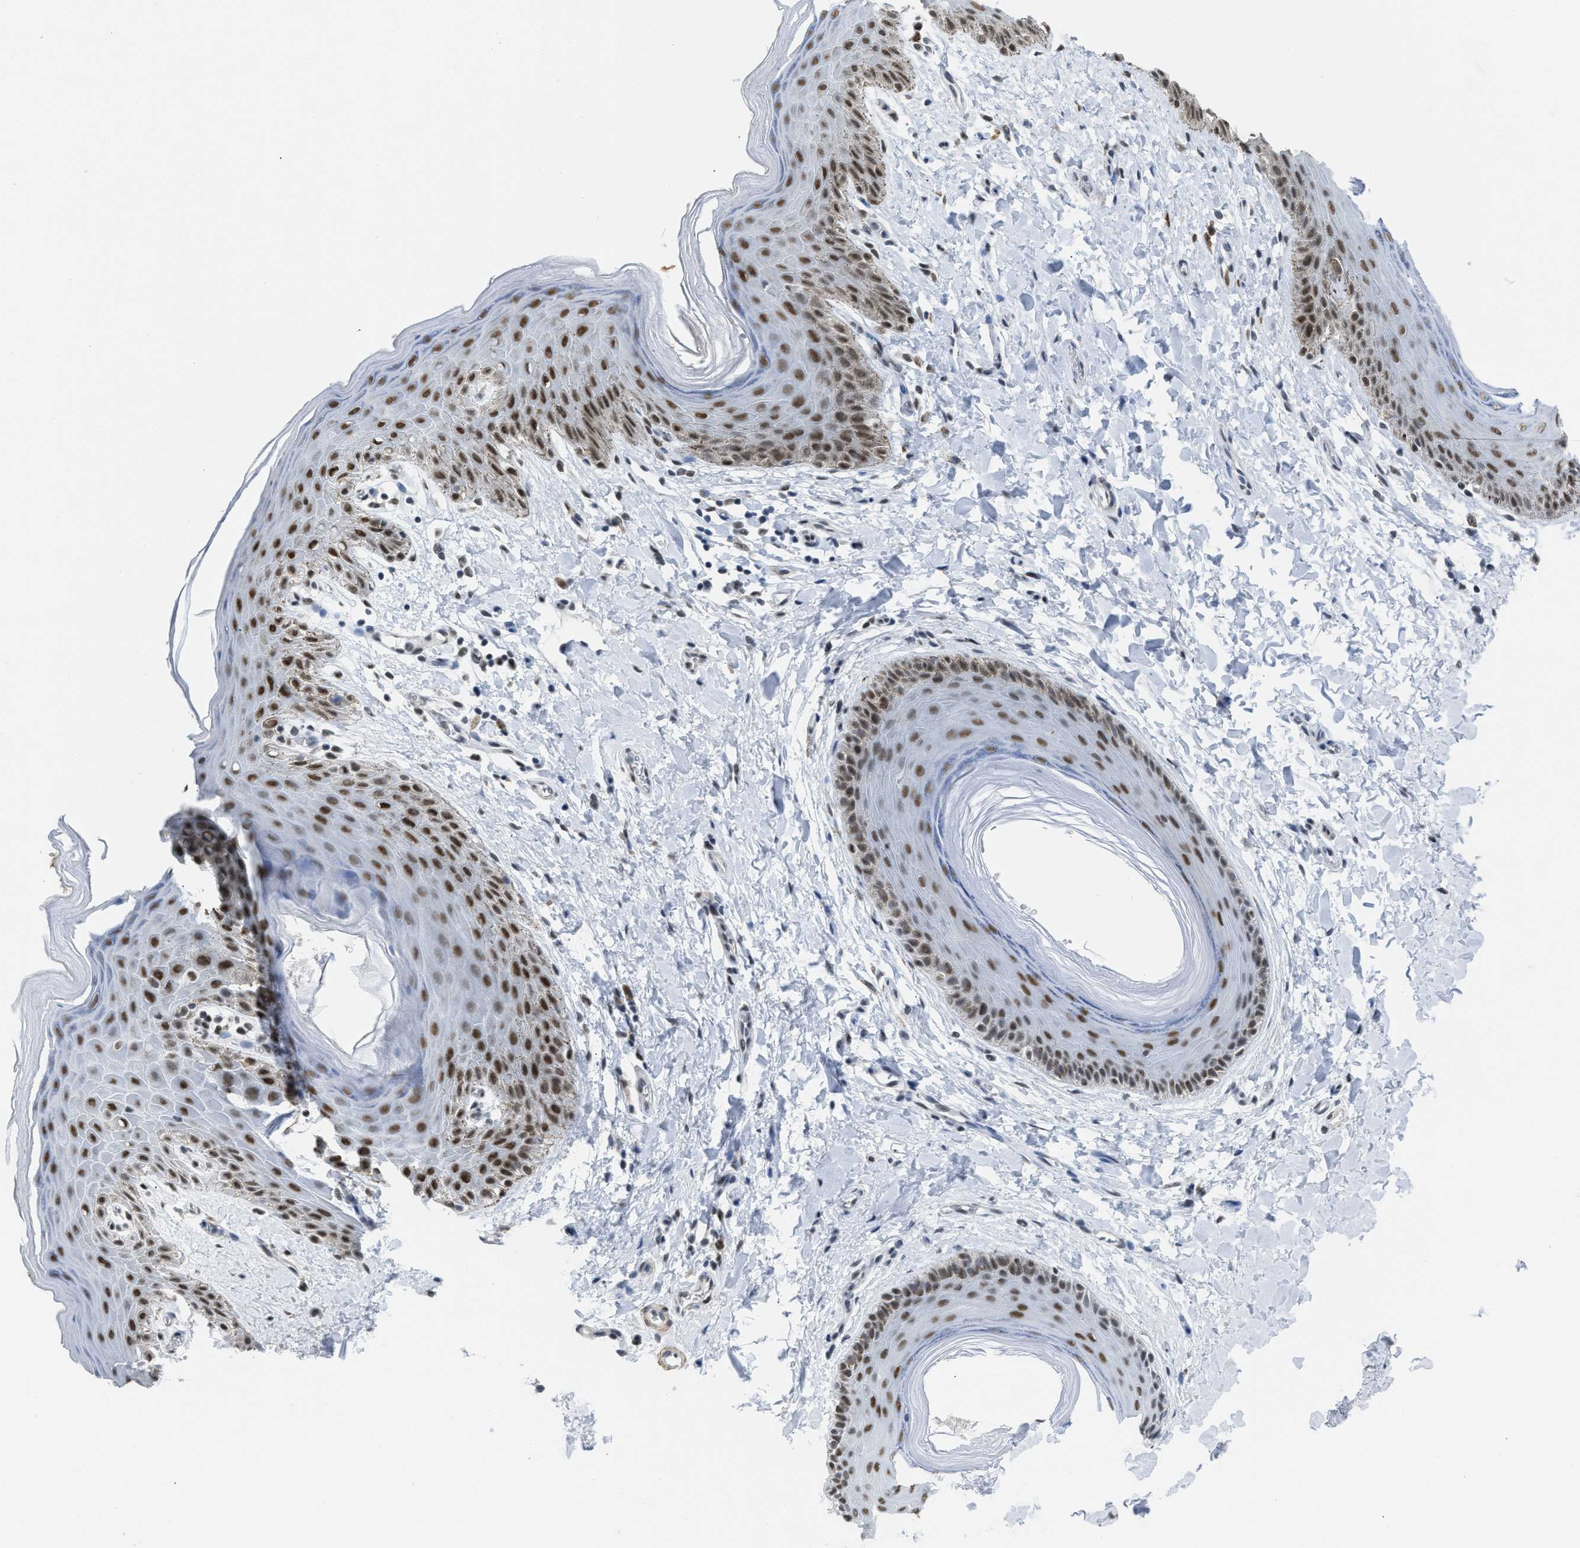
{"staining": {"intensity": "strong", "quantity": "25%-75%", "location": "nuclear"}, "tissue": "skin", "cell_type": "Epidermal cells", "image_type": "normal", "snomed": [{"axis": "morphology", "description": "Normal tissue, NOS"}, {"axis": "topography", "description": "Anal"}], "caption": "Skin stained with a brown dye demonstrates strong nuclear positive positivity in about 25%-75% of epidermal cells.", "gene": "SCAF4", "patient": {"sex": "male", "age": 44}}